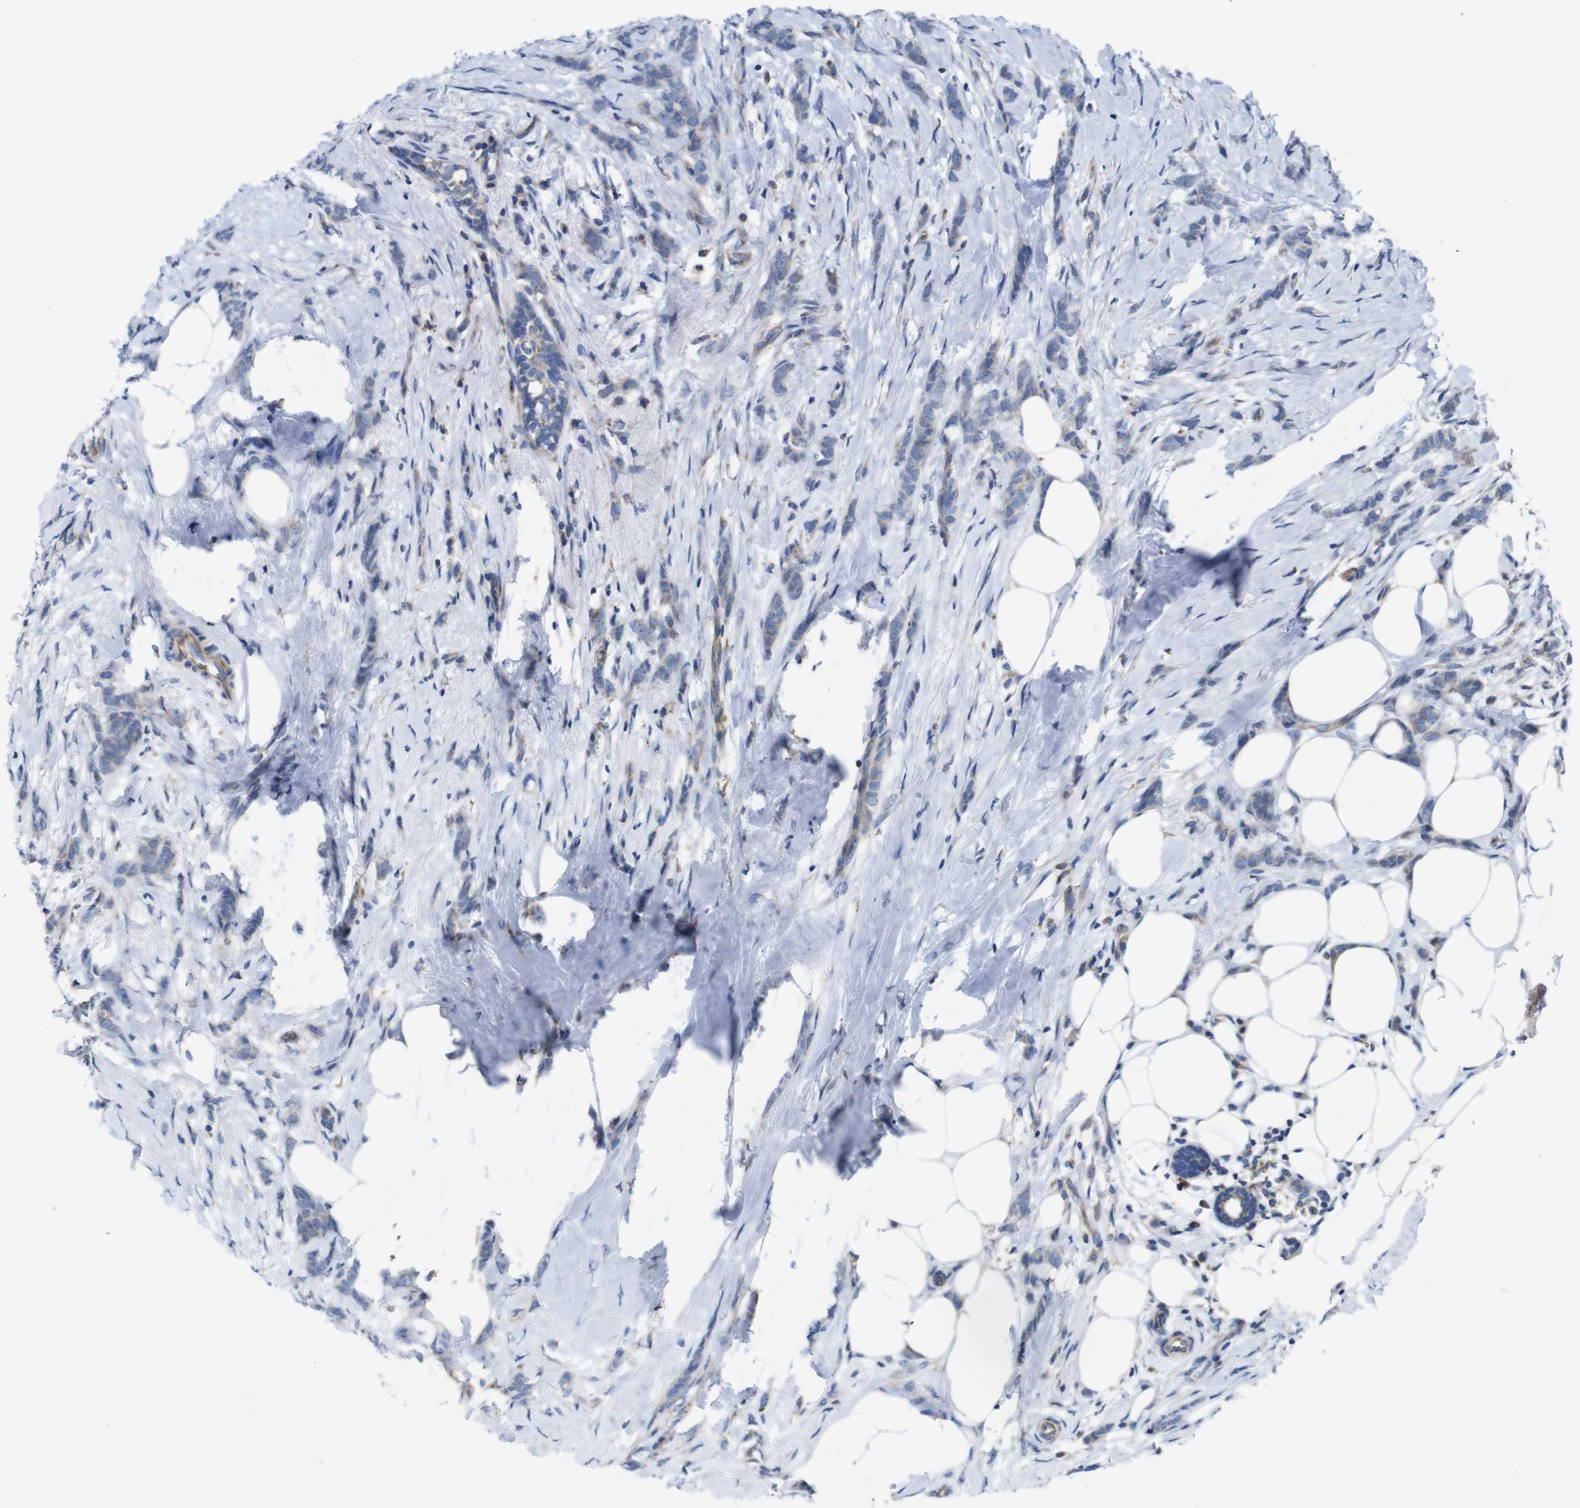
{"staining": {"intensity": "weak", "quantity": ">75%", "location": "cytoplasmic/membranous"}, "tissue": "breast cancer", "cell_type": "Tumor cells", "image_type": "cancer", "snomed": [{"axis": "morphology", "description": "Lobular carcinoma, in situ"}, {"axis": "morphology", "description": "Lobular carcinoma"}, {"axis": "topography", "description": "Breast"}], "caption": "A high-resolution micrograph shows IHC staining of breast cancer (lobular carcinoma in situ), which displays weak cytoplasmic/membranous positivity in approximately >75% of tumor cells.", "gene": "PDCD1LG2", "patient": {"sex": "female", "age": 41}}